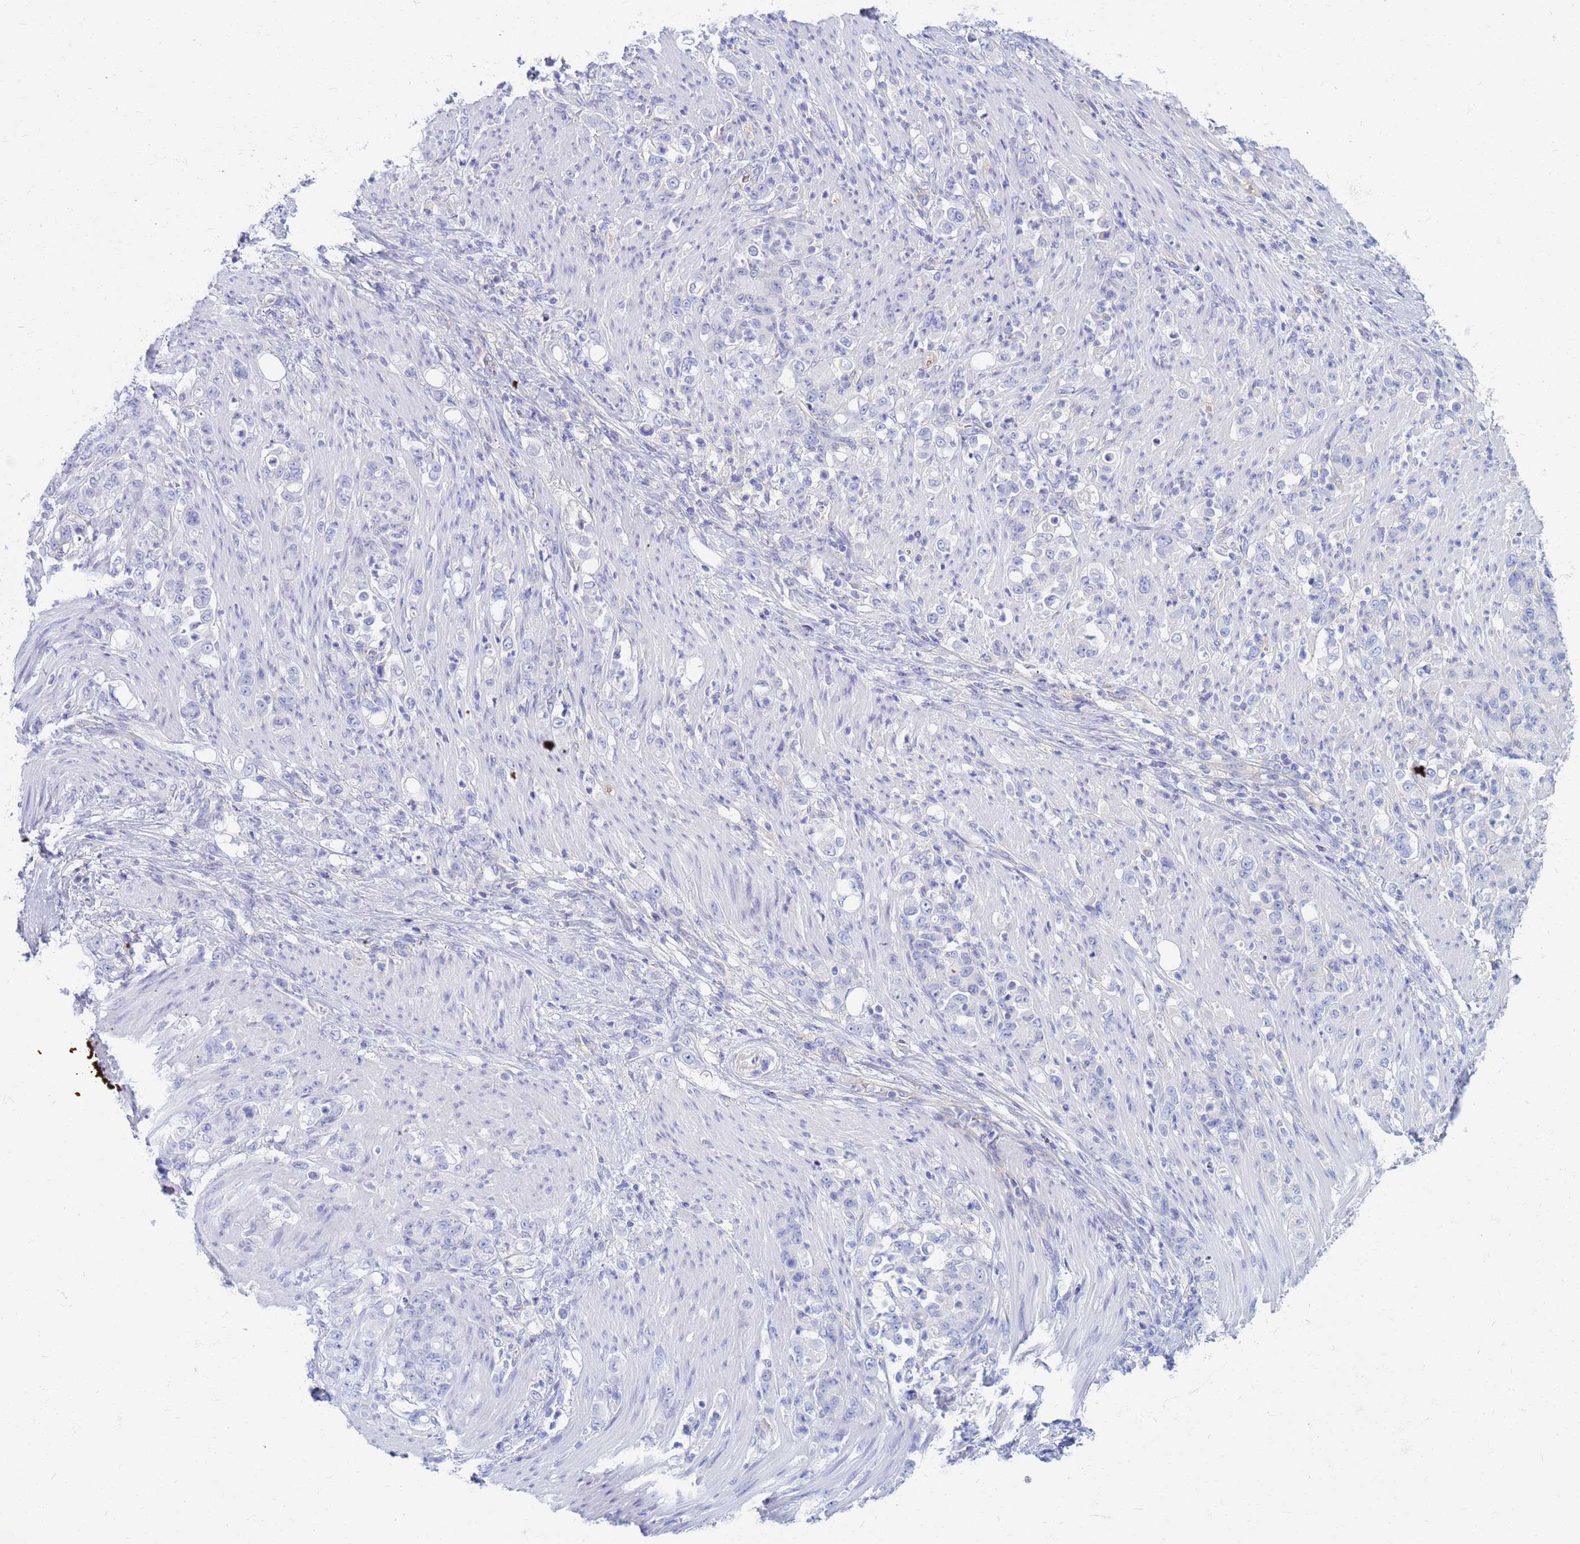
{"staining": {"intensity": "negative", "quantity": "none", "location": "none"}, "tissue": "stomach cancer", "cell_type": "Tumor cells", "image_type": "cancer", "snomed": [{"axis": "morphology", "description": "Normal tissue, NOS"}, {"axis": "morphology", "description": "Adenocarcinoma, NOS"}, {"axis": "topography", "description": "Stomach"}], "caption": "IHC histopathology image of stomach cancer stained for a protein (brown), which demonstrates no expression in tumor cells.", "gene": "EEA1", "patient": {"sex": "female", "age": 79}}